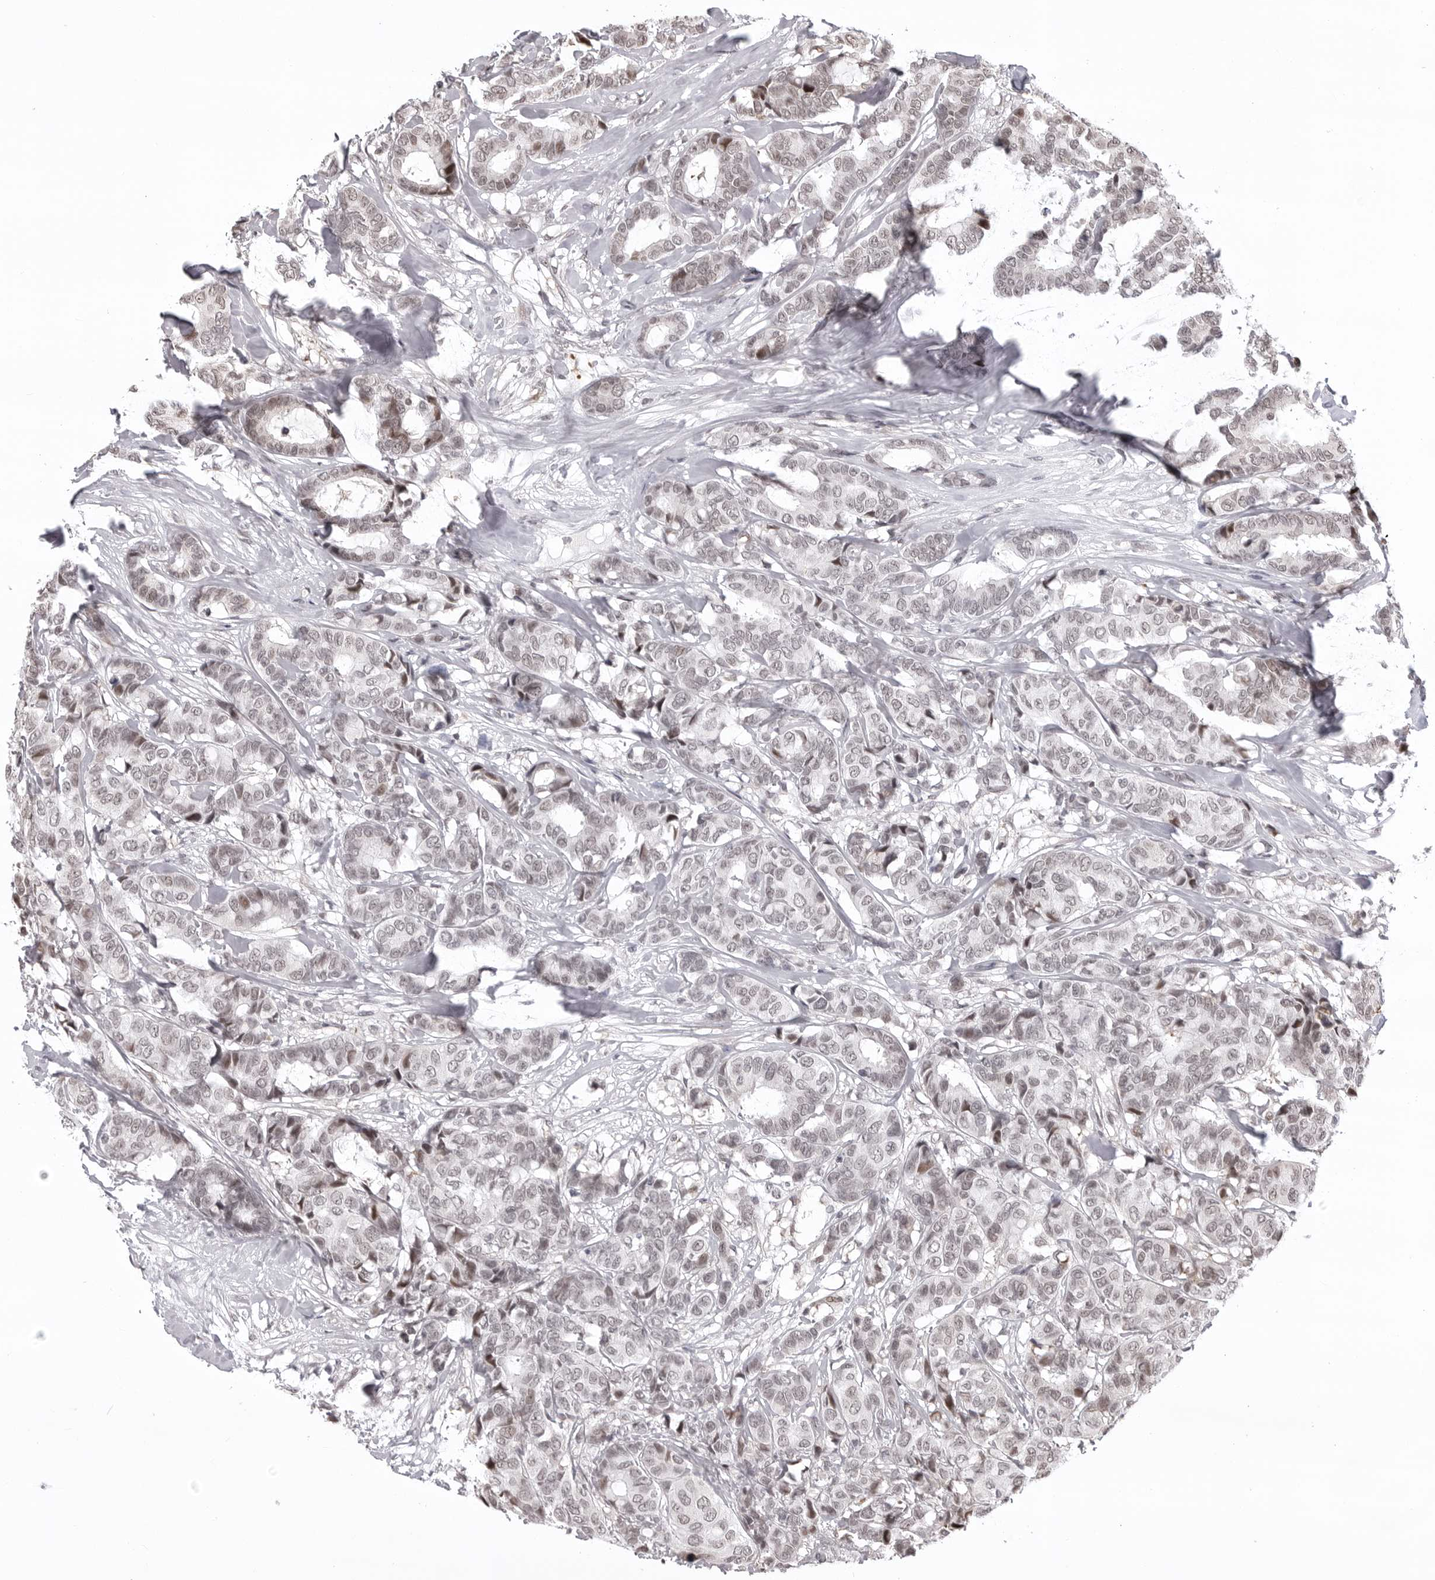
{"staining": {"intensity": "weak", "quantity": "<25%", "location": "nuclear"}, "tissue": "breast cancer", "cell_type": "Tumor cells", "image_type": "cancer", "snomed": [{"axis": "morphology", "description": "Duct carcinoma"}, {"axis": "topography", "description": "Breast"}], "caption": "An image of human breast infiltrating ductal carcinoma is negative for staining in tumor cells. (DAB immunohistochemistry, high magnification).", "gene": "PHF3", "patient": {"sex": "female", "age": 87}}